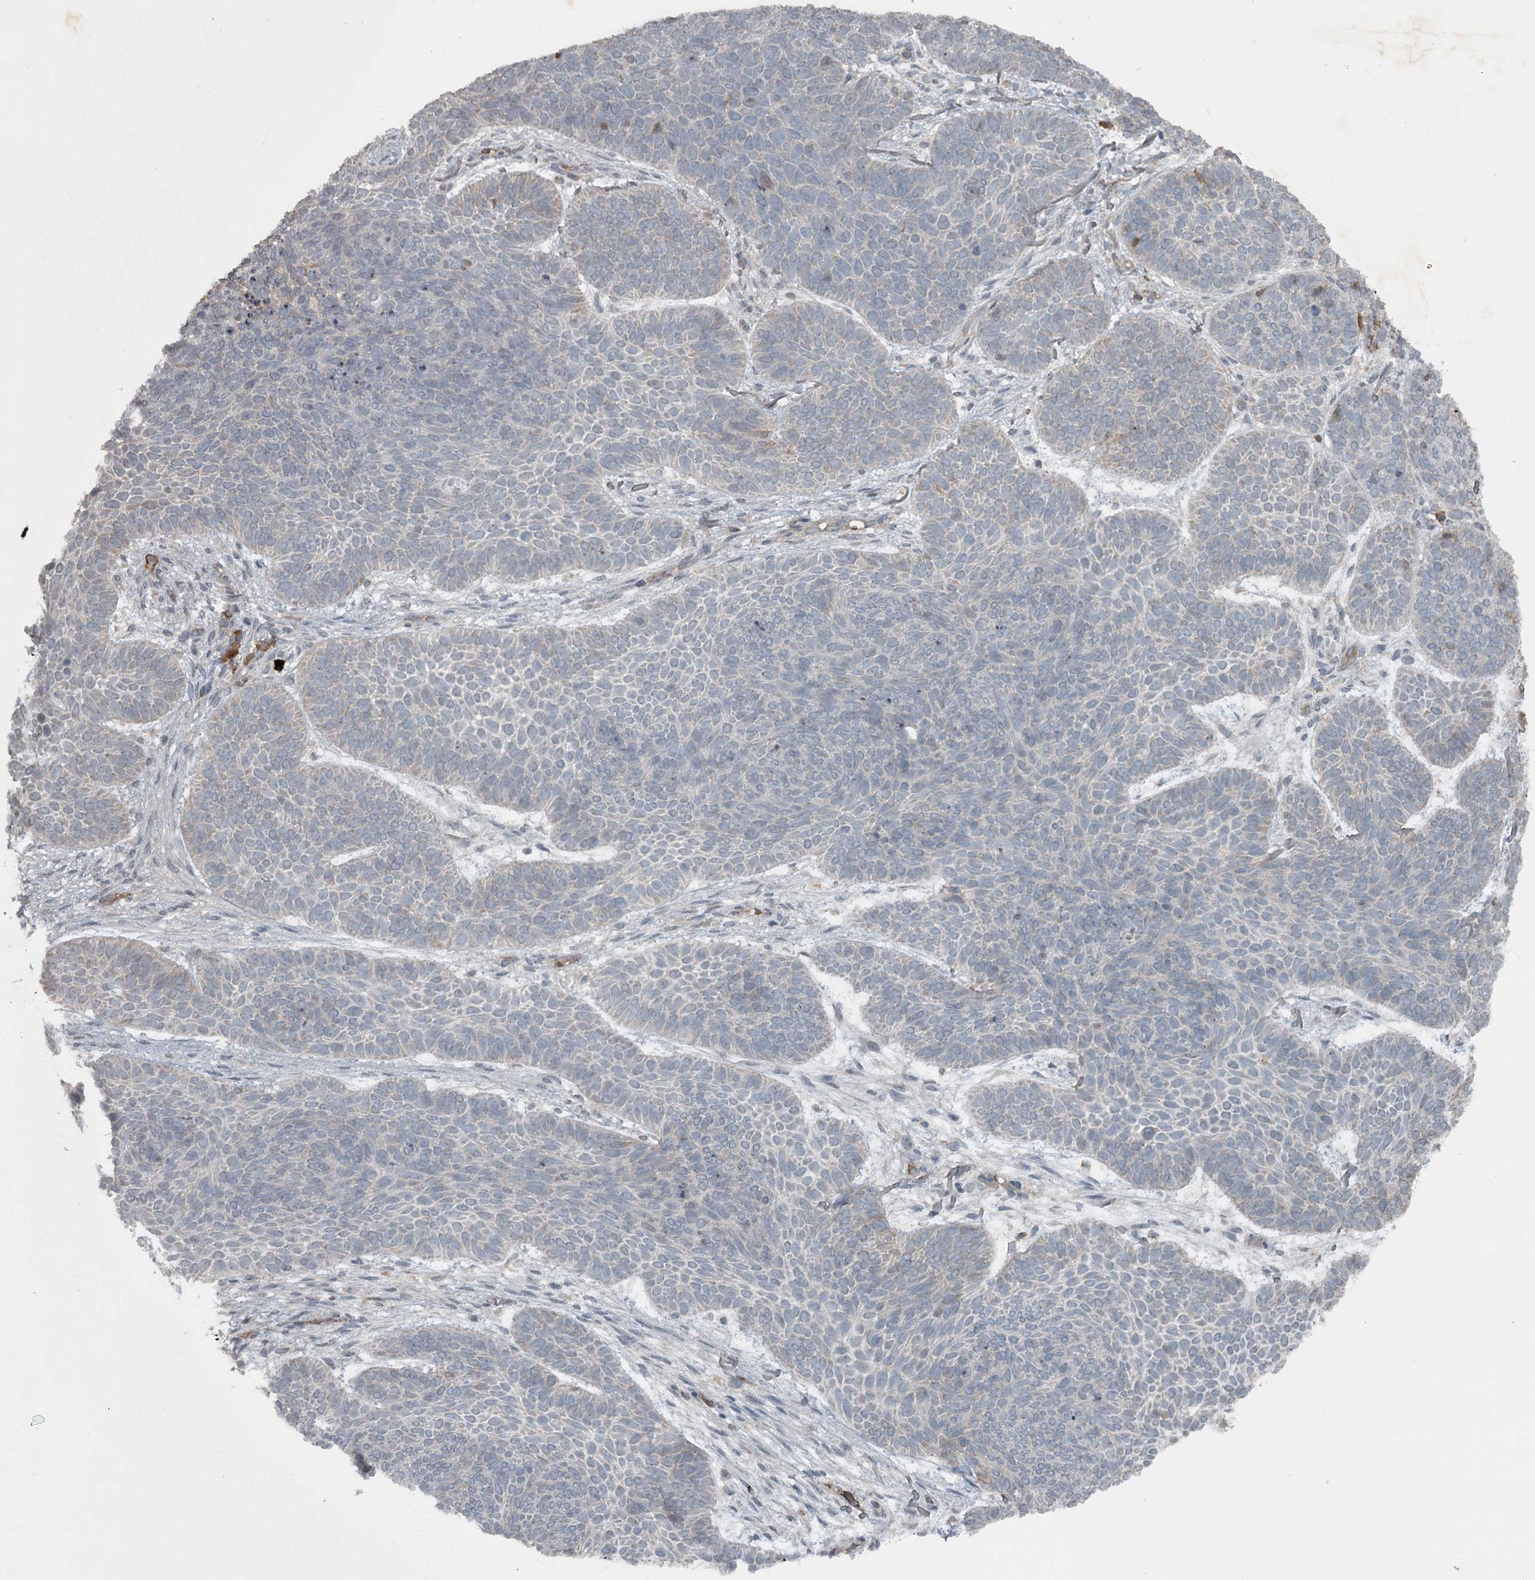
{"staining": {"intensity": "negative", "quantity": "none", "location": "none"}, "tissue": "skin cancer", "cell_type": "Tumor cells", "image_type": "cancer", "snomed": [{"axis": "morphology", "description": "Basal cell carcinoma"}, {"axis": "topography", "description": "Skin"}], "caption": "Immunohistochemistry (IHC) image of neoplastic tissue: basal cell carcinoma (skin) stained with DAB (3,3'-diaminobenzidine) shows no significant protein staining in tumor cells. (DAB (3,3'-diaminobenzidine) immunohistochemistry visualized using brightfield microscopy, high magnification).", "gene": "SLC39A8", "patient": {"sex": "male", "age": 85}}